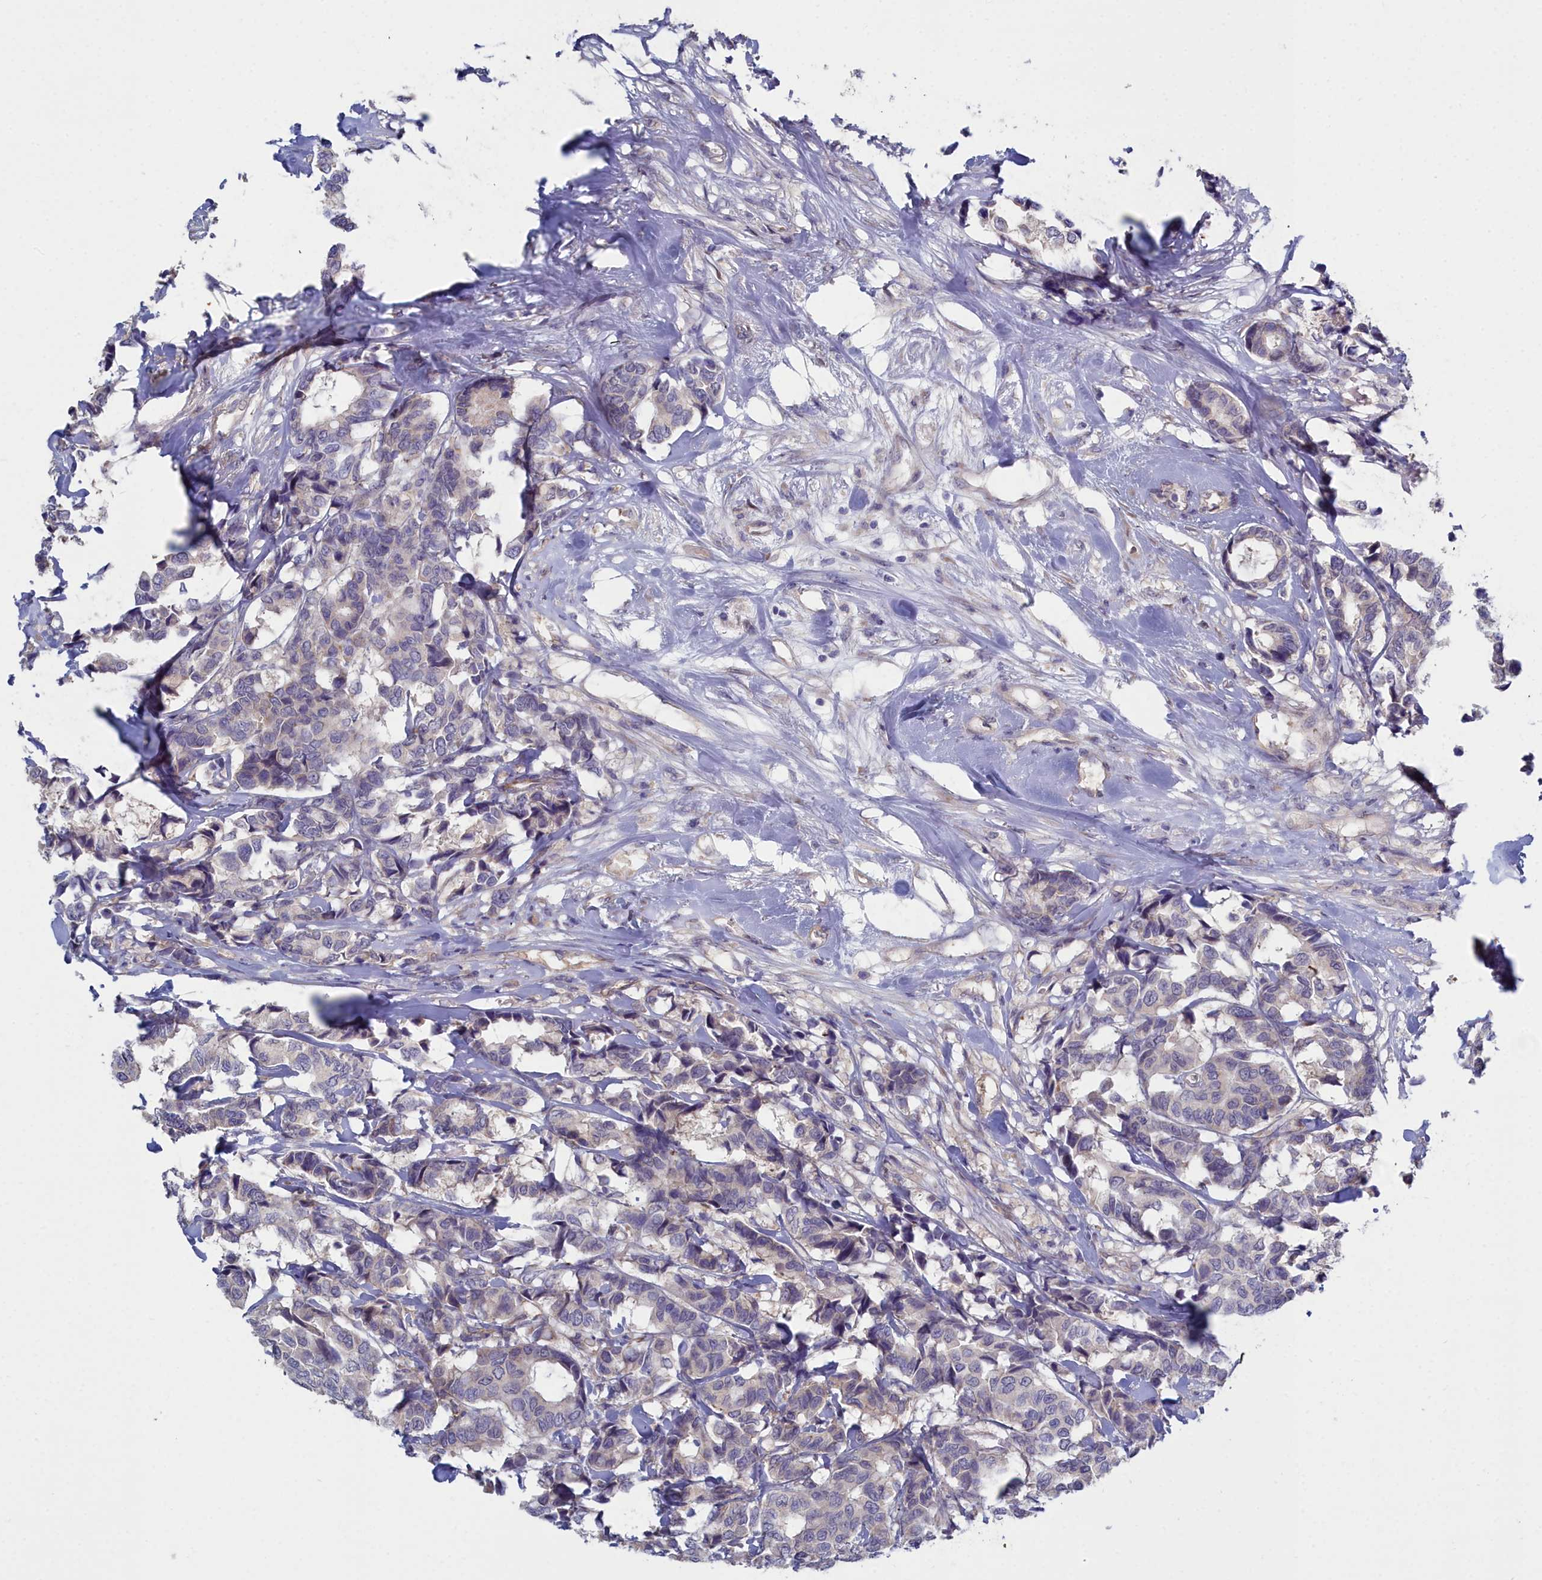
{"staining": {"intensity": "weak", "quantity": "<25%", "location": "cytoplasmic/membranous"}, "tissue": "breast cancer", "cell_type": "Tumor cells", "image_type": "cancer", "snomed": [{"axis": "morphology", "description": "Normal tissue, NOS"}, {"axis": "morphology", "description": "Duct carcinoma"}, {"axis": "topography", "description": "Breast"}], "caption": "Immunohistochemical staining of breast infiltrating ductal carcinoma shows no significant staining in tumor cells. (Brightfield microscopy of DAB (3,3'-diaminobenzidine) IHC at high magnification).", "gene": "RDX", "patient": {"sex": "female", "age": 87}}